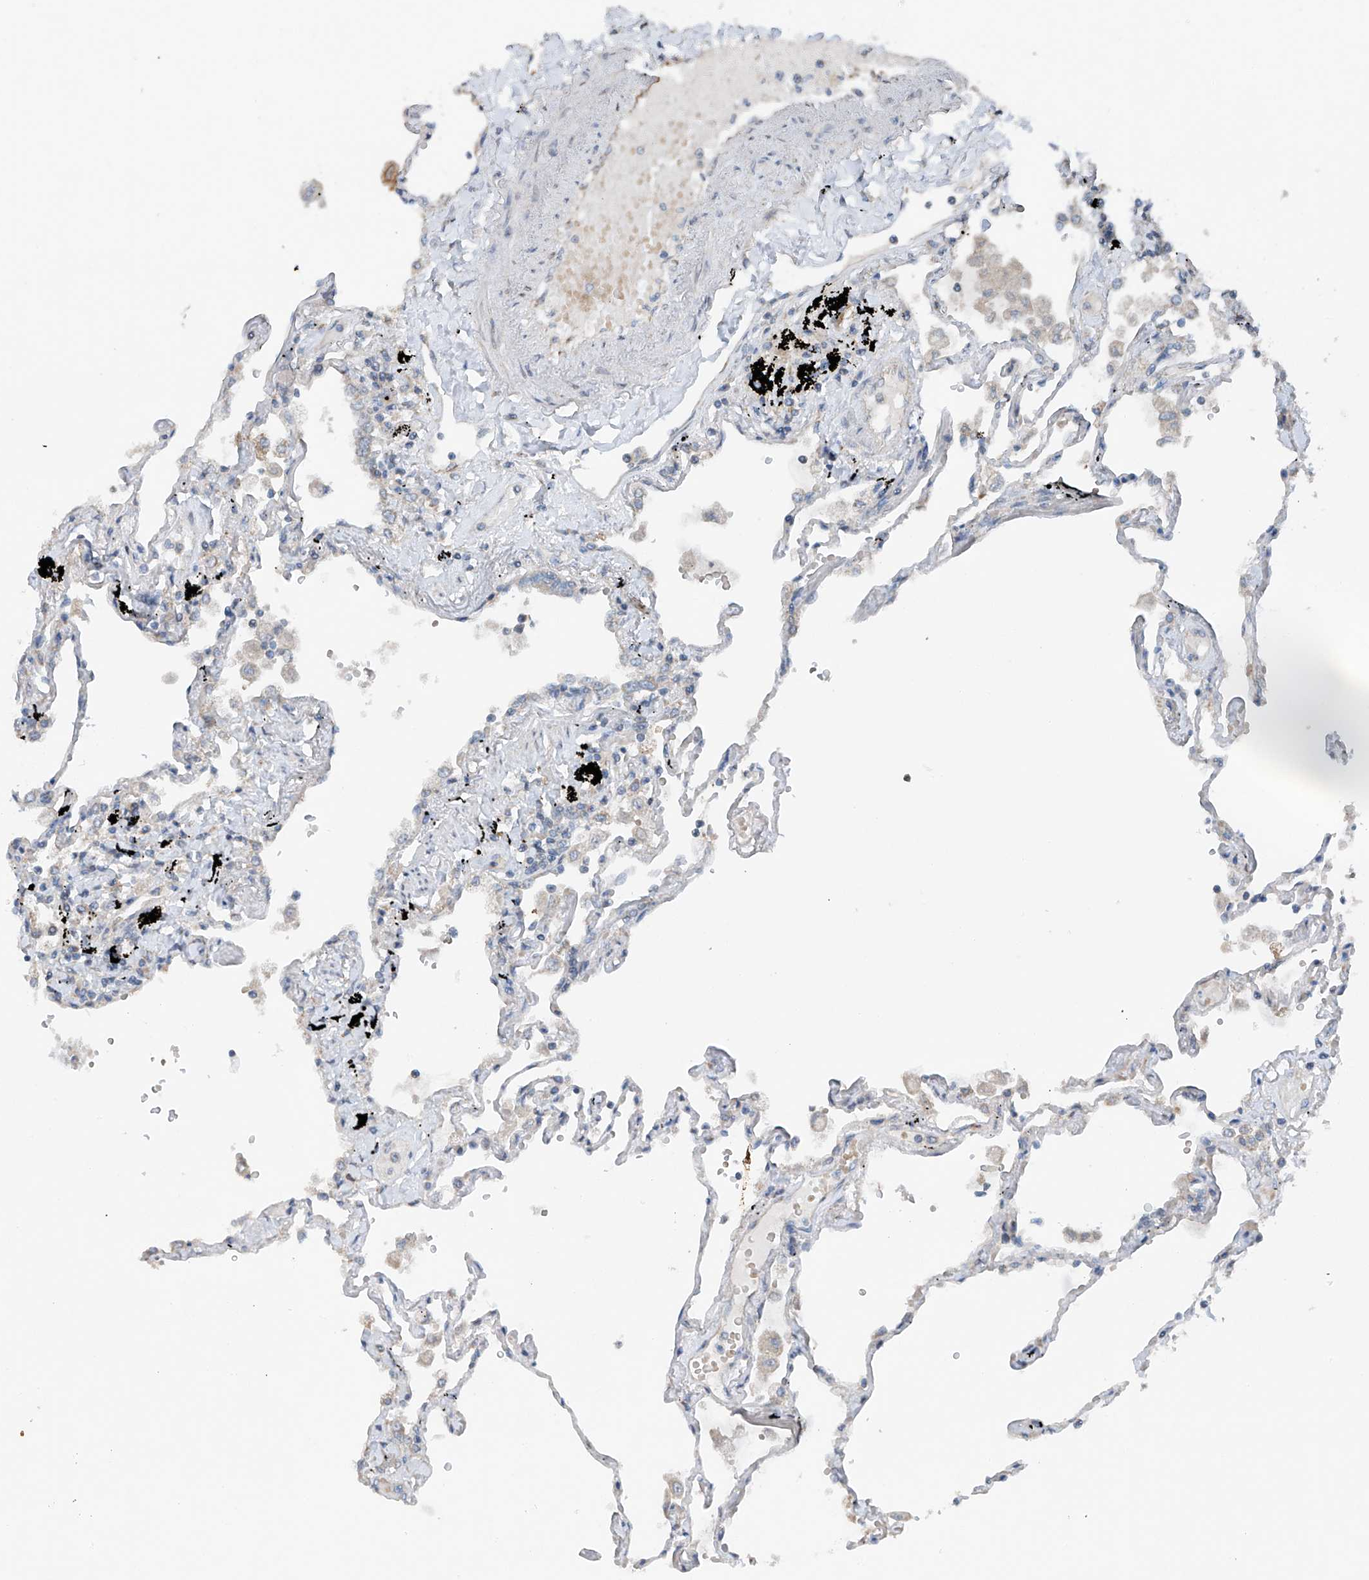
{"staining": {"intensity": "negative", "quantity": "none", "location": "none"}, "tissue": "lung", "cell_type": "Alveolar cells", "image_type": "normal", "snomed": [{"axis": "morphology", "description": "Normal tissue, NOS"}, {"axis": "topography", "description": "Lung"}], "caption": "The photomicrograph shows no significant positivity in alveolar cells of lung.", "gene": "AP4B1", "patient": {"sex": "female", "age": 67}}